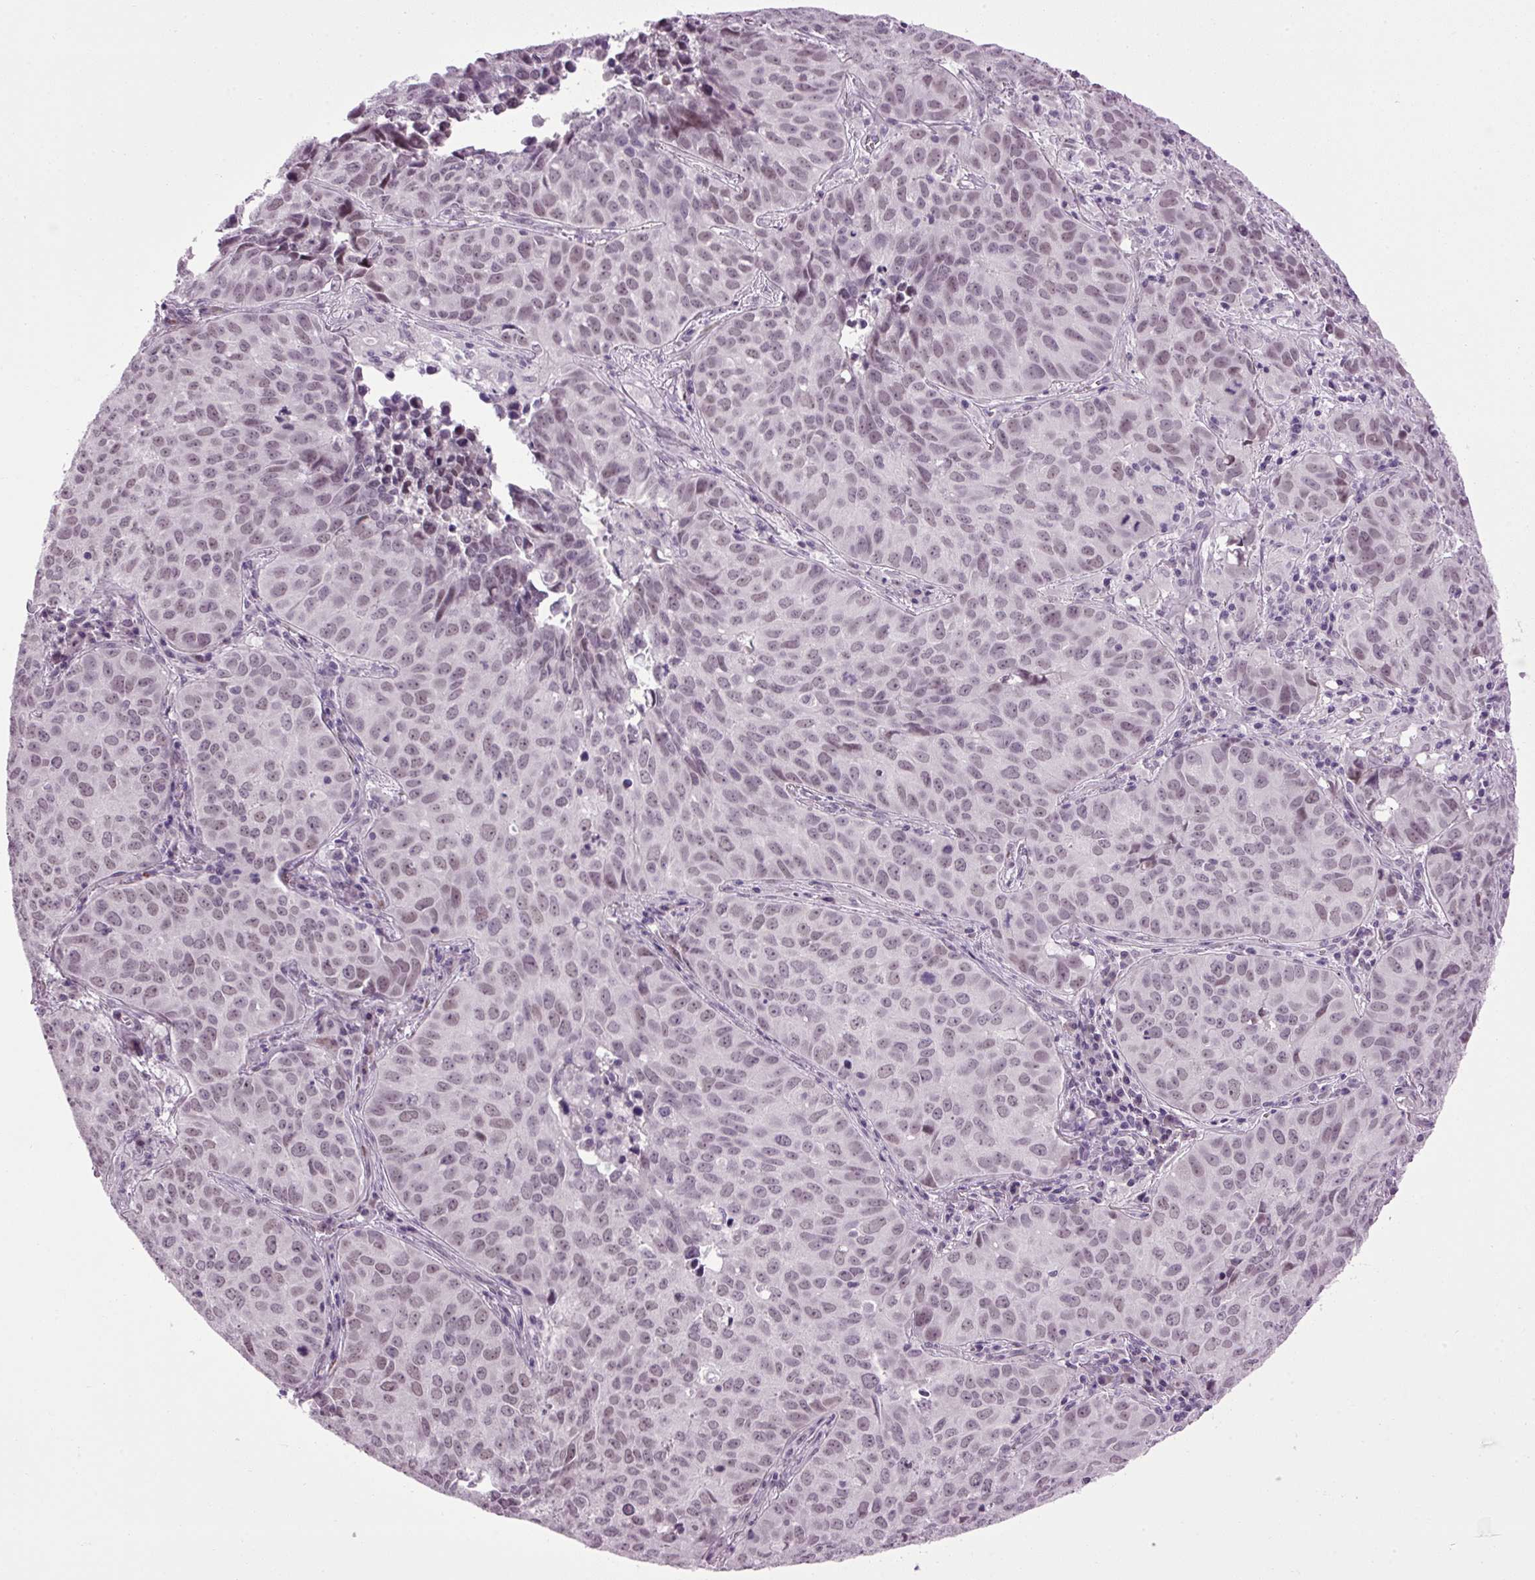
{"staining": {"intensity": "weak", "quantity": ">75%", "location": "nuclear"}, "tissue": "lung cancer", "cell_type": "Tumor cells", "image_type": "cancer", "snomed": [{"axis": "morphology", "description": "Adenocarcinoma, NOS"}, {"axis": "topography", "description": "Lung"}], "caption": "This micrograph exhibits IHC staining of adenocarcinoma (lung), with low weak nuclear expression in approximately >75% of tumor cells.", "gene": "A1CF", "patient": {"sex": "female", "age": 50}}